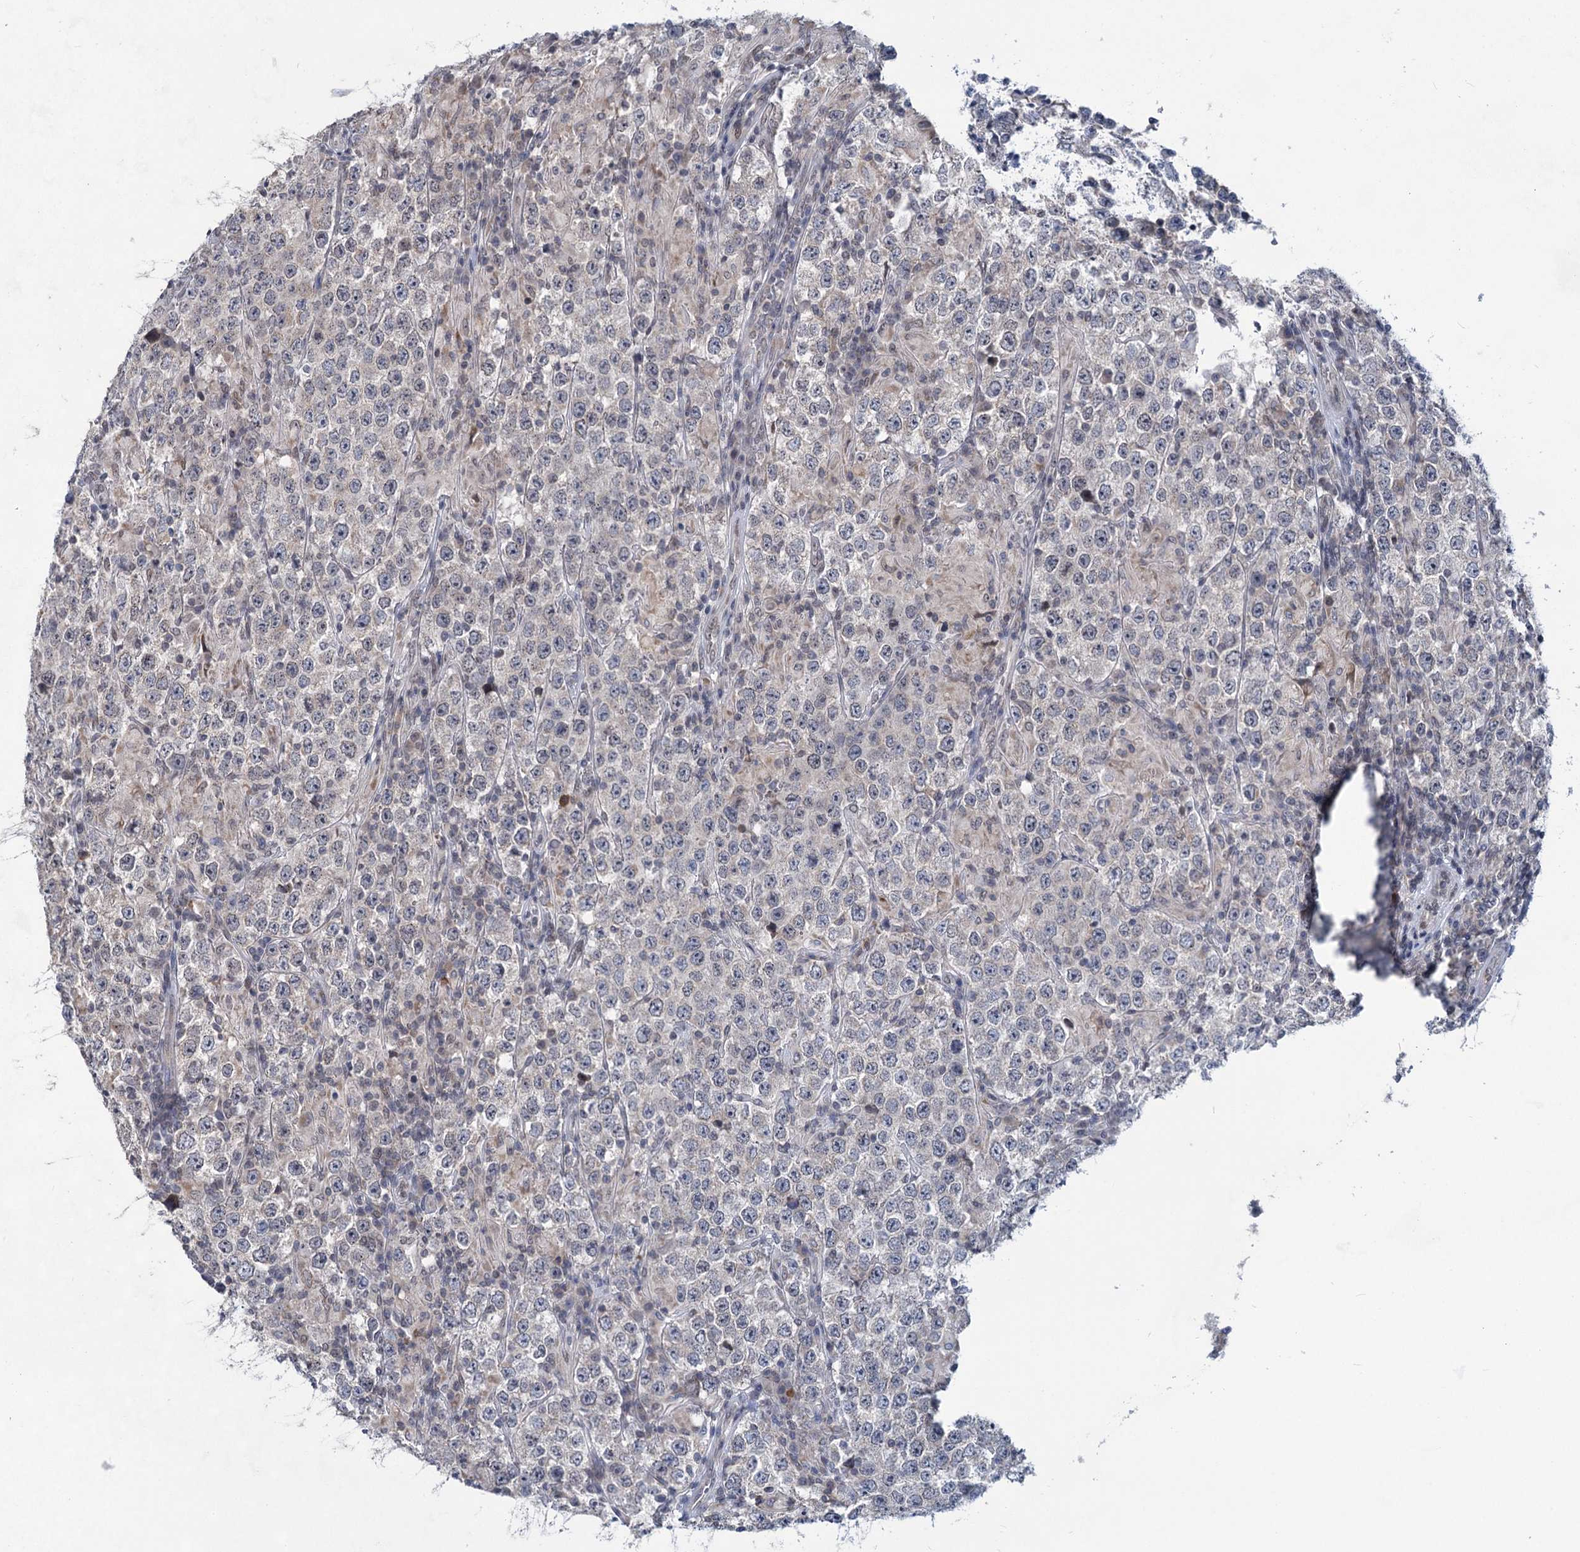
{"staining": {"intensity": "negative", "quantity": "none", "location": "none"}, "tissue": "testis cancer", "cell_type": "Tumor cells", "image_type": "cancer", "snomed": [{"axis": "morphology", "description": "Normal tissue, NOS"}, {"axis": "morphology", "description": "Urothelial carcinoma, High grade"}, {"axis": "morphology", "description": "Seminoma, NOS"}, {"axis": "morphology", "description": "Carcinoma, Embryonal, NOS"}, {"axis": "topography", "description": "Urinary bladder"}, {"axis": "topography", "description": "Testis"}], "caption": "Tumor cells show no significant protein staining in embryonal carcinoma (testis).", "gene": "TTC17", "patient": {"sex": "male", "age": 41}}